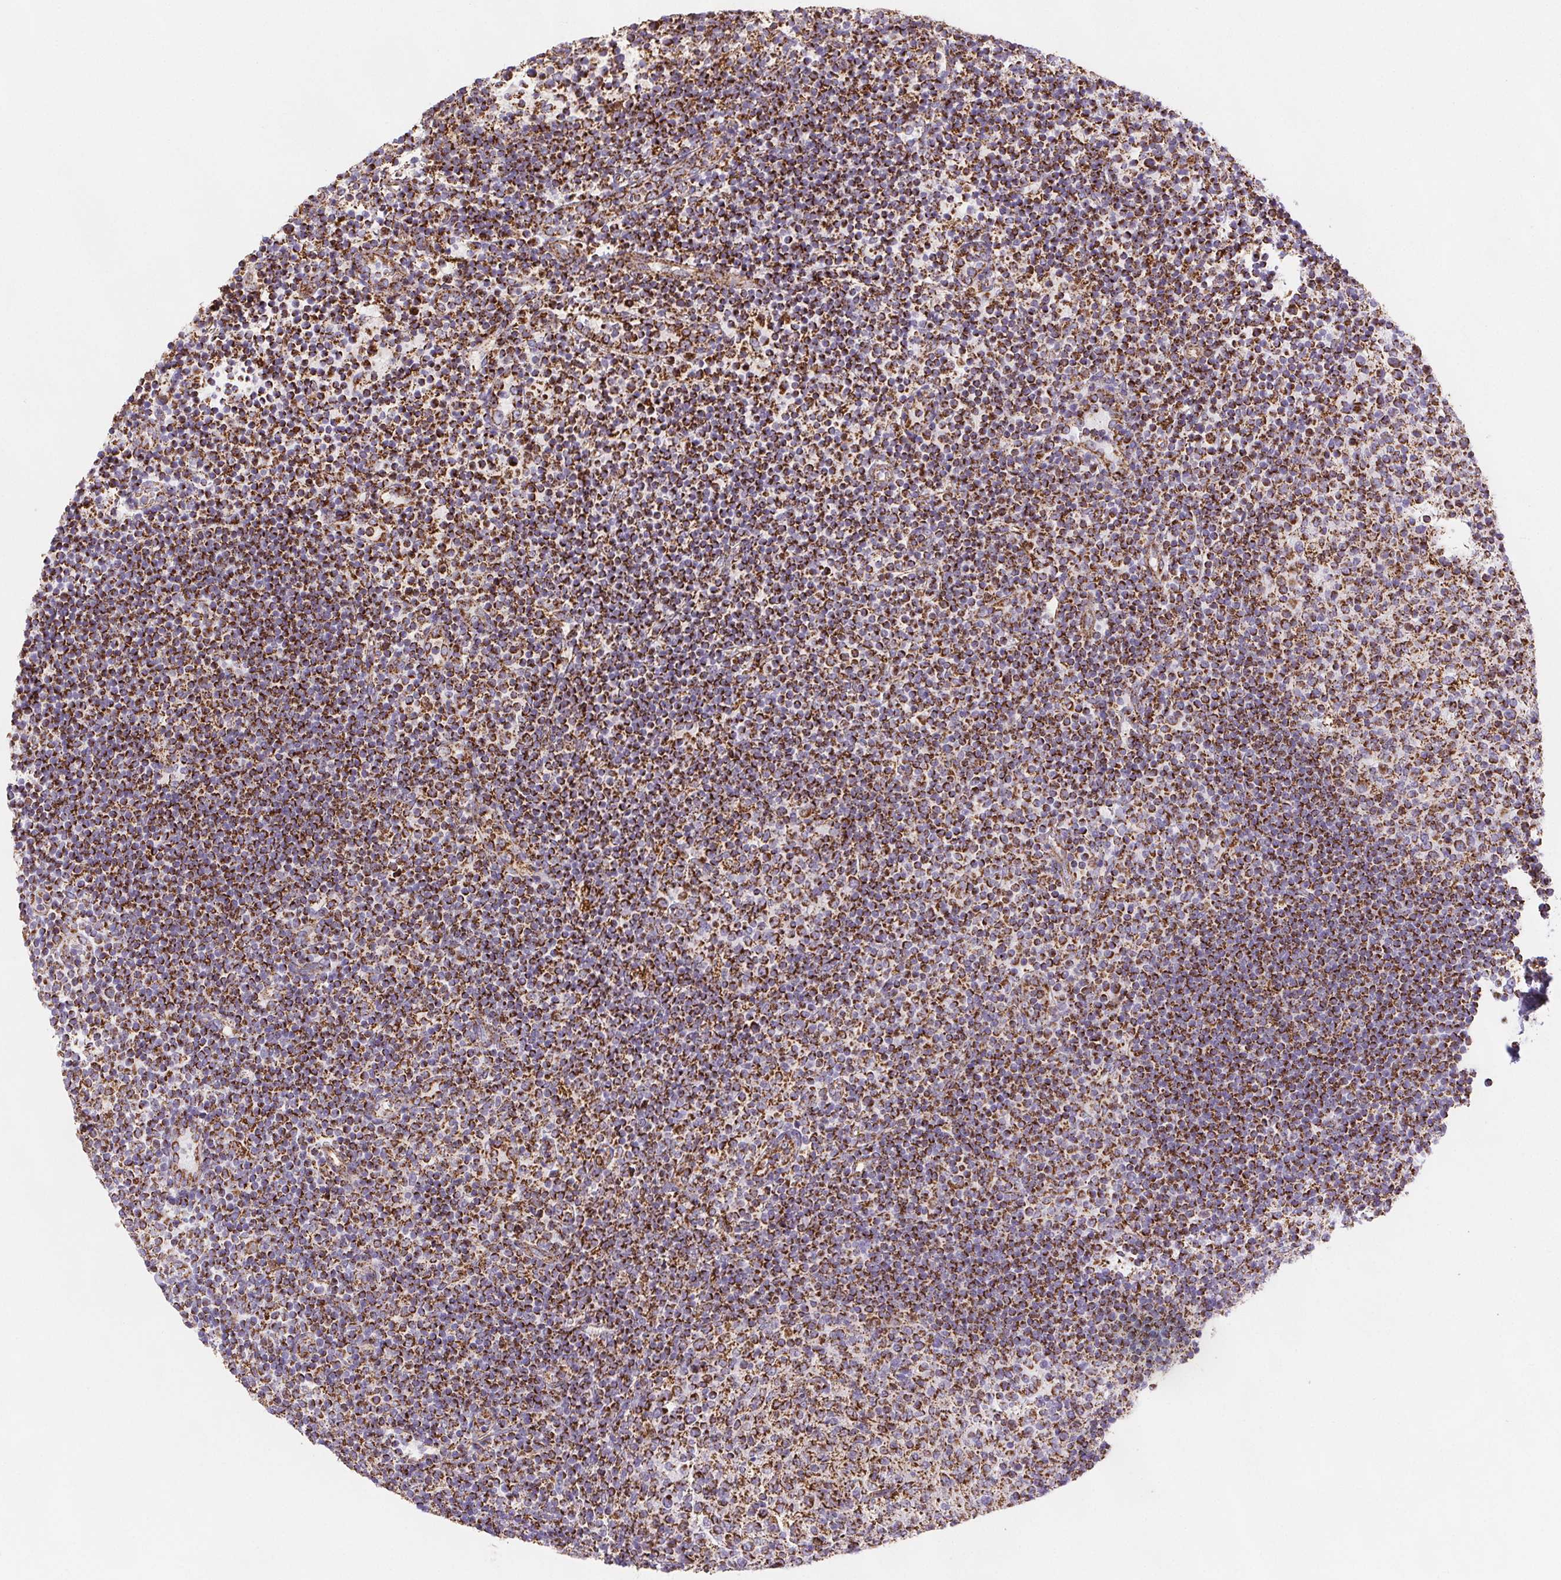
{"staining": {"intensity": "strong", "quantity": ">75%", "location": "cytoplasmic/membranous"}, "tissue": "tonsil", "cell_type": "Germinal center cells", "image_type": "normal", "snomed": [{"axis": "morphology", "description": "Normal tissue, NOS"}, {"axis": "topography", "description": "Tonsil"}], "caption": "A micrograph showing strong cytoplasmic/membranous staining in approximately >75% of germinal center cells in normal tonsil, as visualized by brown immunohistochemical staining.", "gene": "NIPSNAP2", "patient": {"sex": "female", "age": 10}}